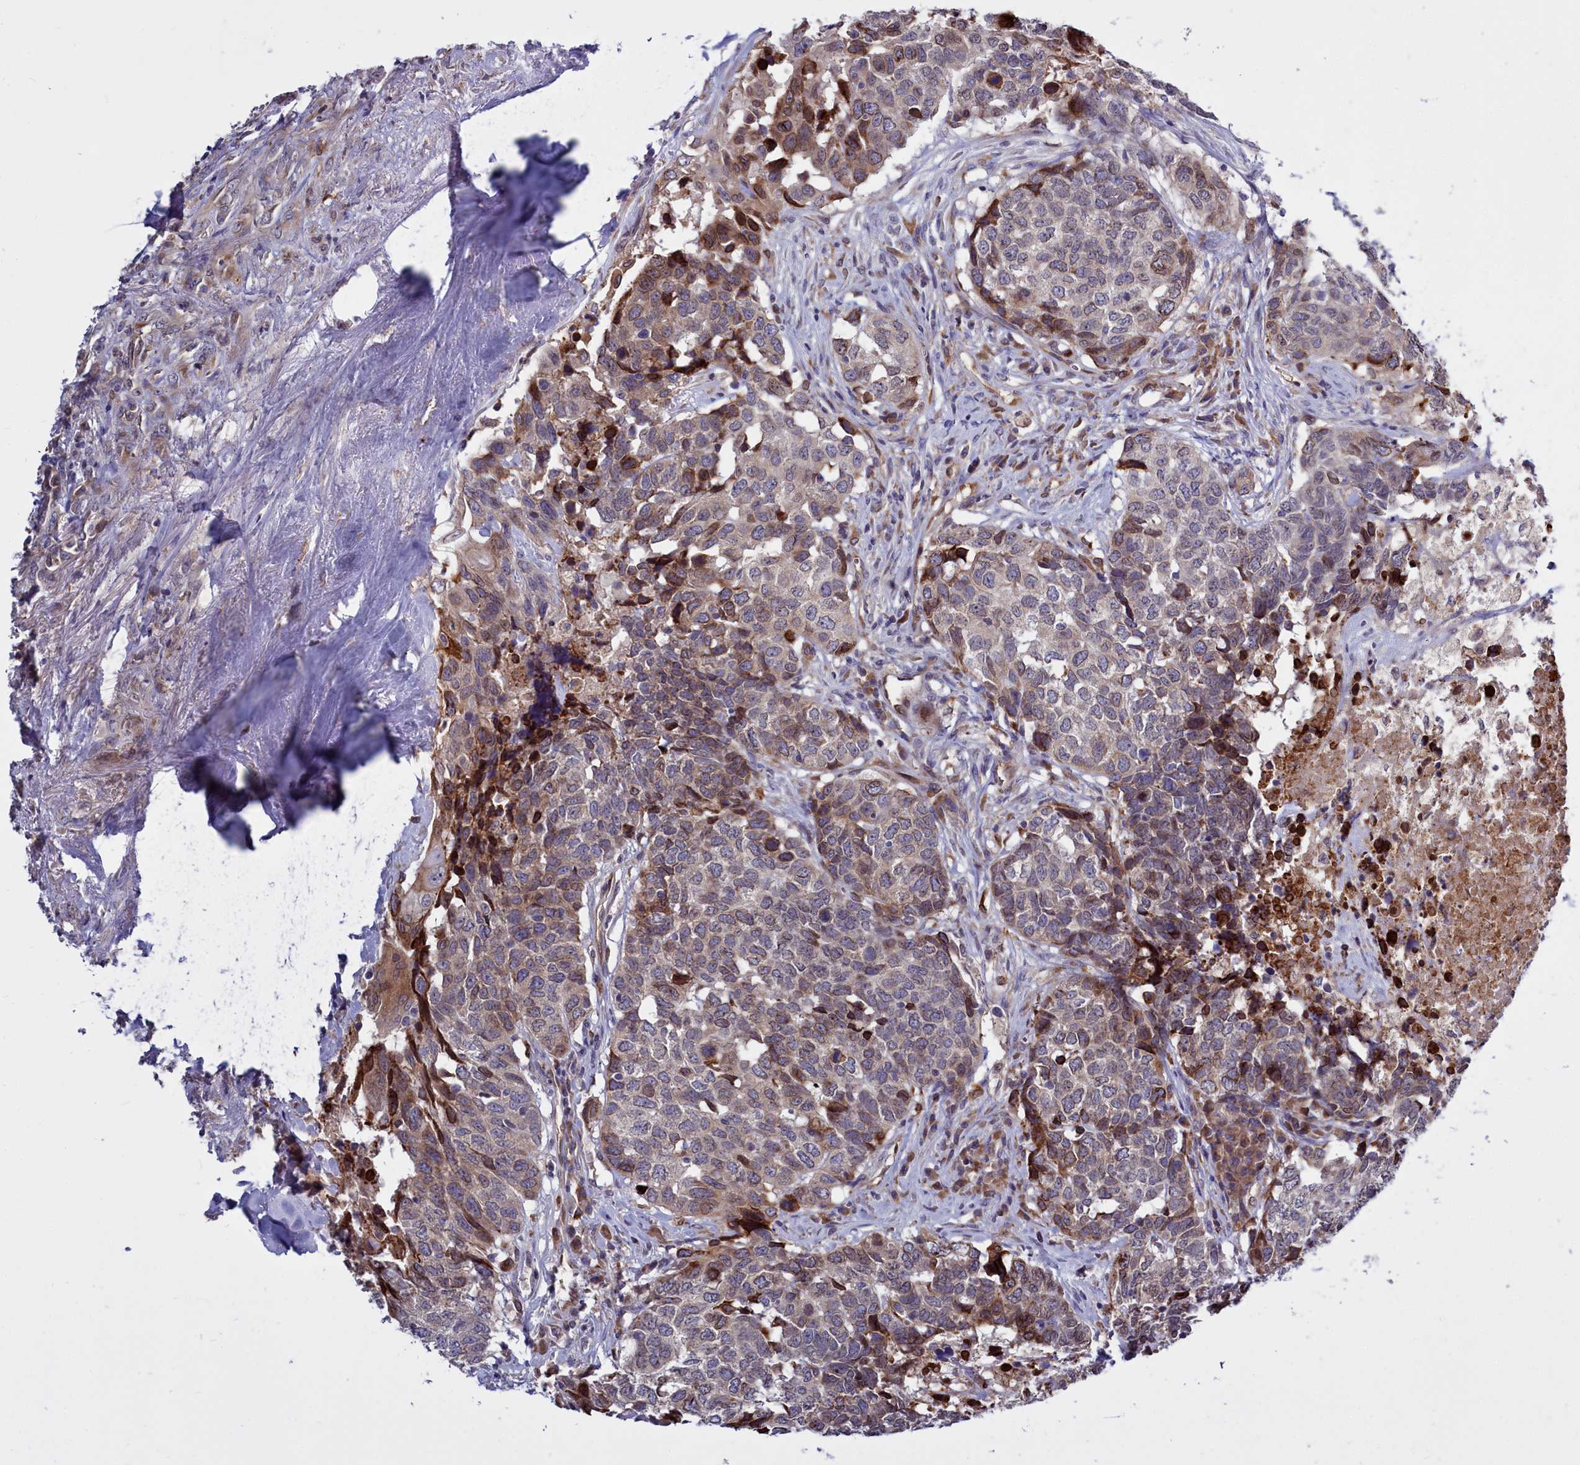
{"staining": {"intensity": "moderate", "quantity": "25%-75%", "location": "cytoplasmic/membranous"}, "tissue": "head and neck cancer", "cell_type": "Tumor cells", "image_type": "cancer", "snomed": [{"axis": "morphology", "description": "Squamous cell carcinoma, NOS"}, {"axis": "topography", "description": "Head-Neck"}], "caption": "An immunohistochemistry (IHC) image of tumor tissue is shown. Protein staining in brown highlights moderate cytoplasmic/membranous positivity in squamous cell carcinoma (head and neck) within tumor cells.", "gene": "RAPGEF4", "patient": {"sex": "male", "age": 66}}